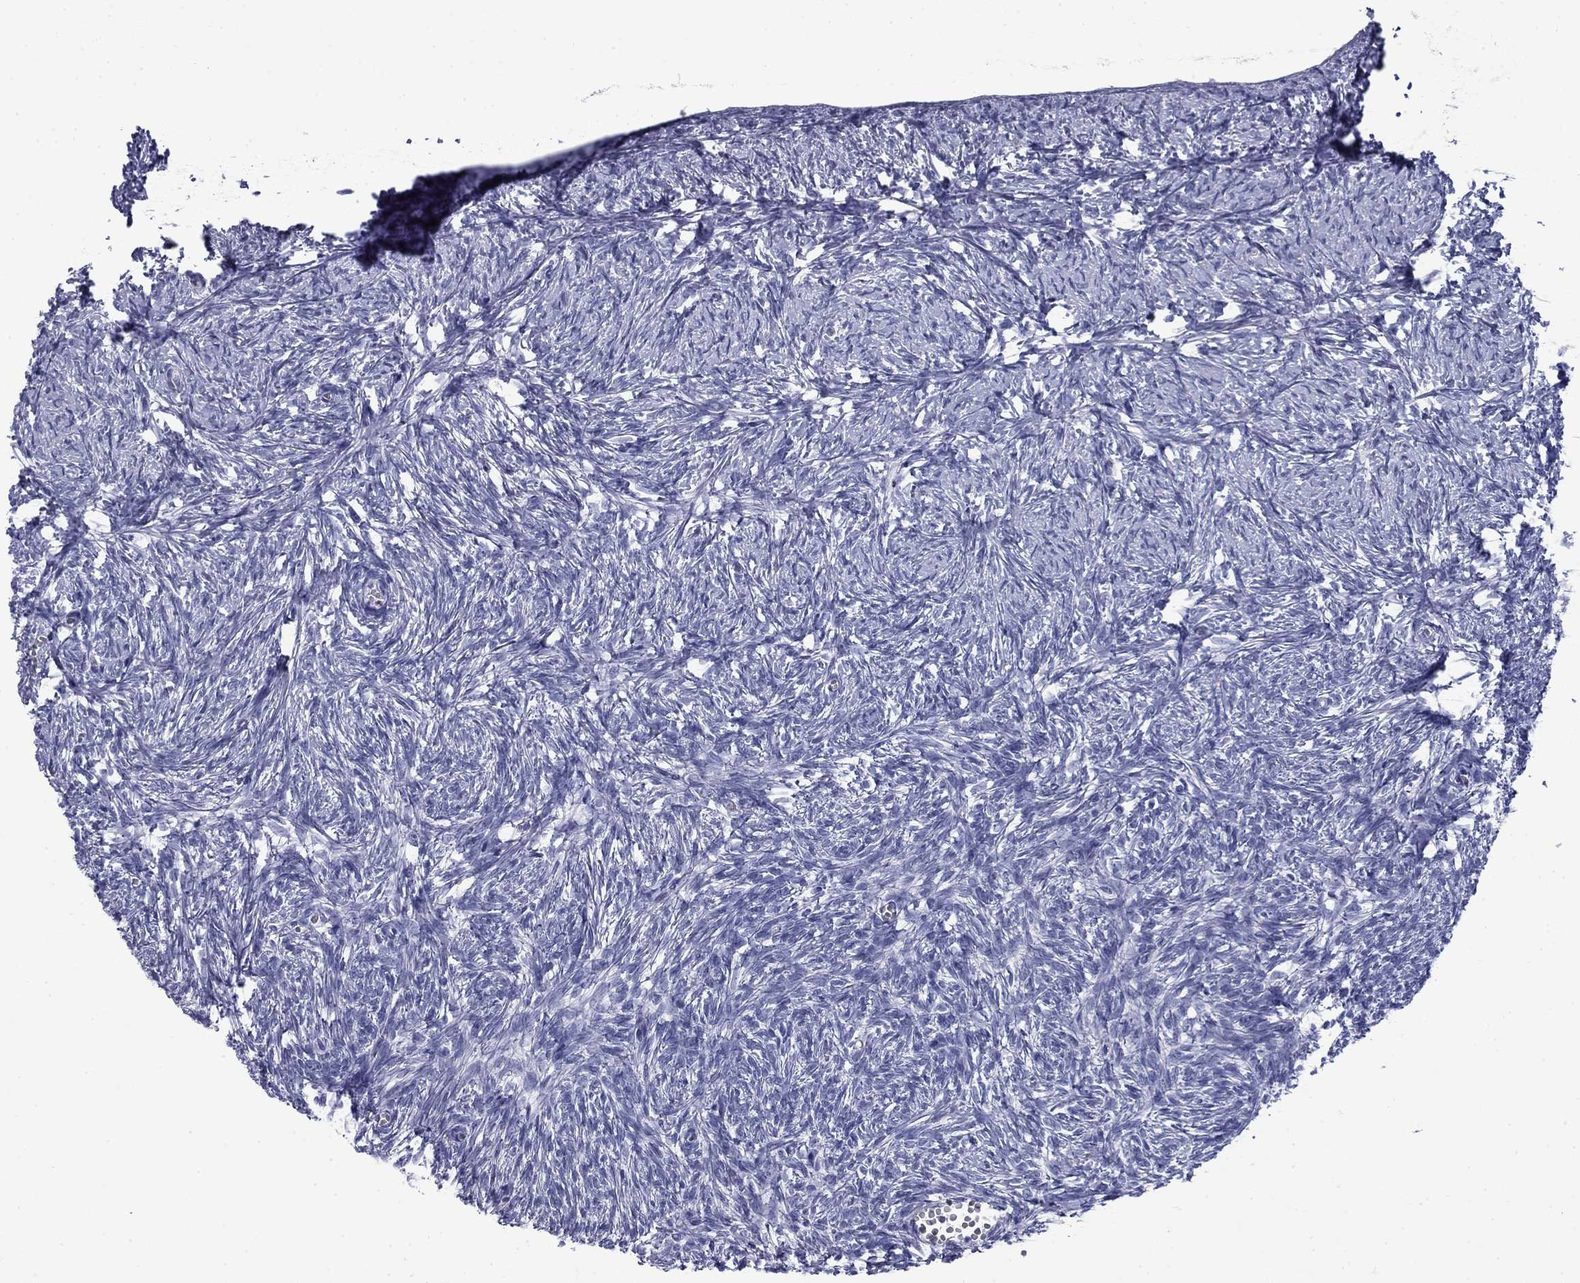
{"staining": {"intensity": "negative", "quantity": "none", "location": "none"}, "tissue": "ovary", "cell_type": "Ovarian stroma cells", "image_type": "normal", "snomed": [{"axis": "morphology", "description": "Normal tissue, NOS"}, {"axis": "topography", "description": "Ovary"}], "caption": "Histopathology image shows no significant protein expression in ovarian stroma cells of normal ovary. The staining was performed using DAB to visualize the protein expression in brown, while the nuclei were stained in blue with hematoxylin (Magnification: 20x).", "gene": "BCL2L14", "patient": {"sex": "female", "age": 43}}